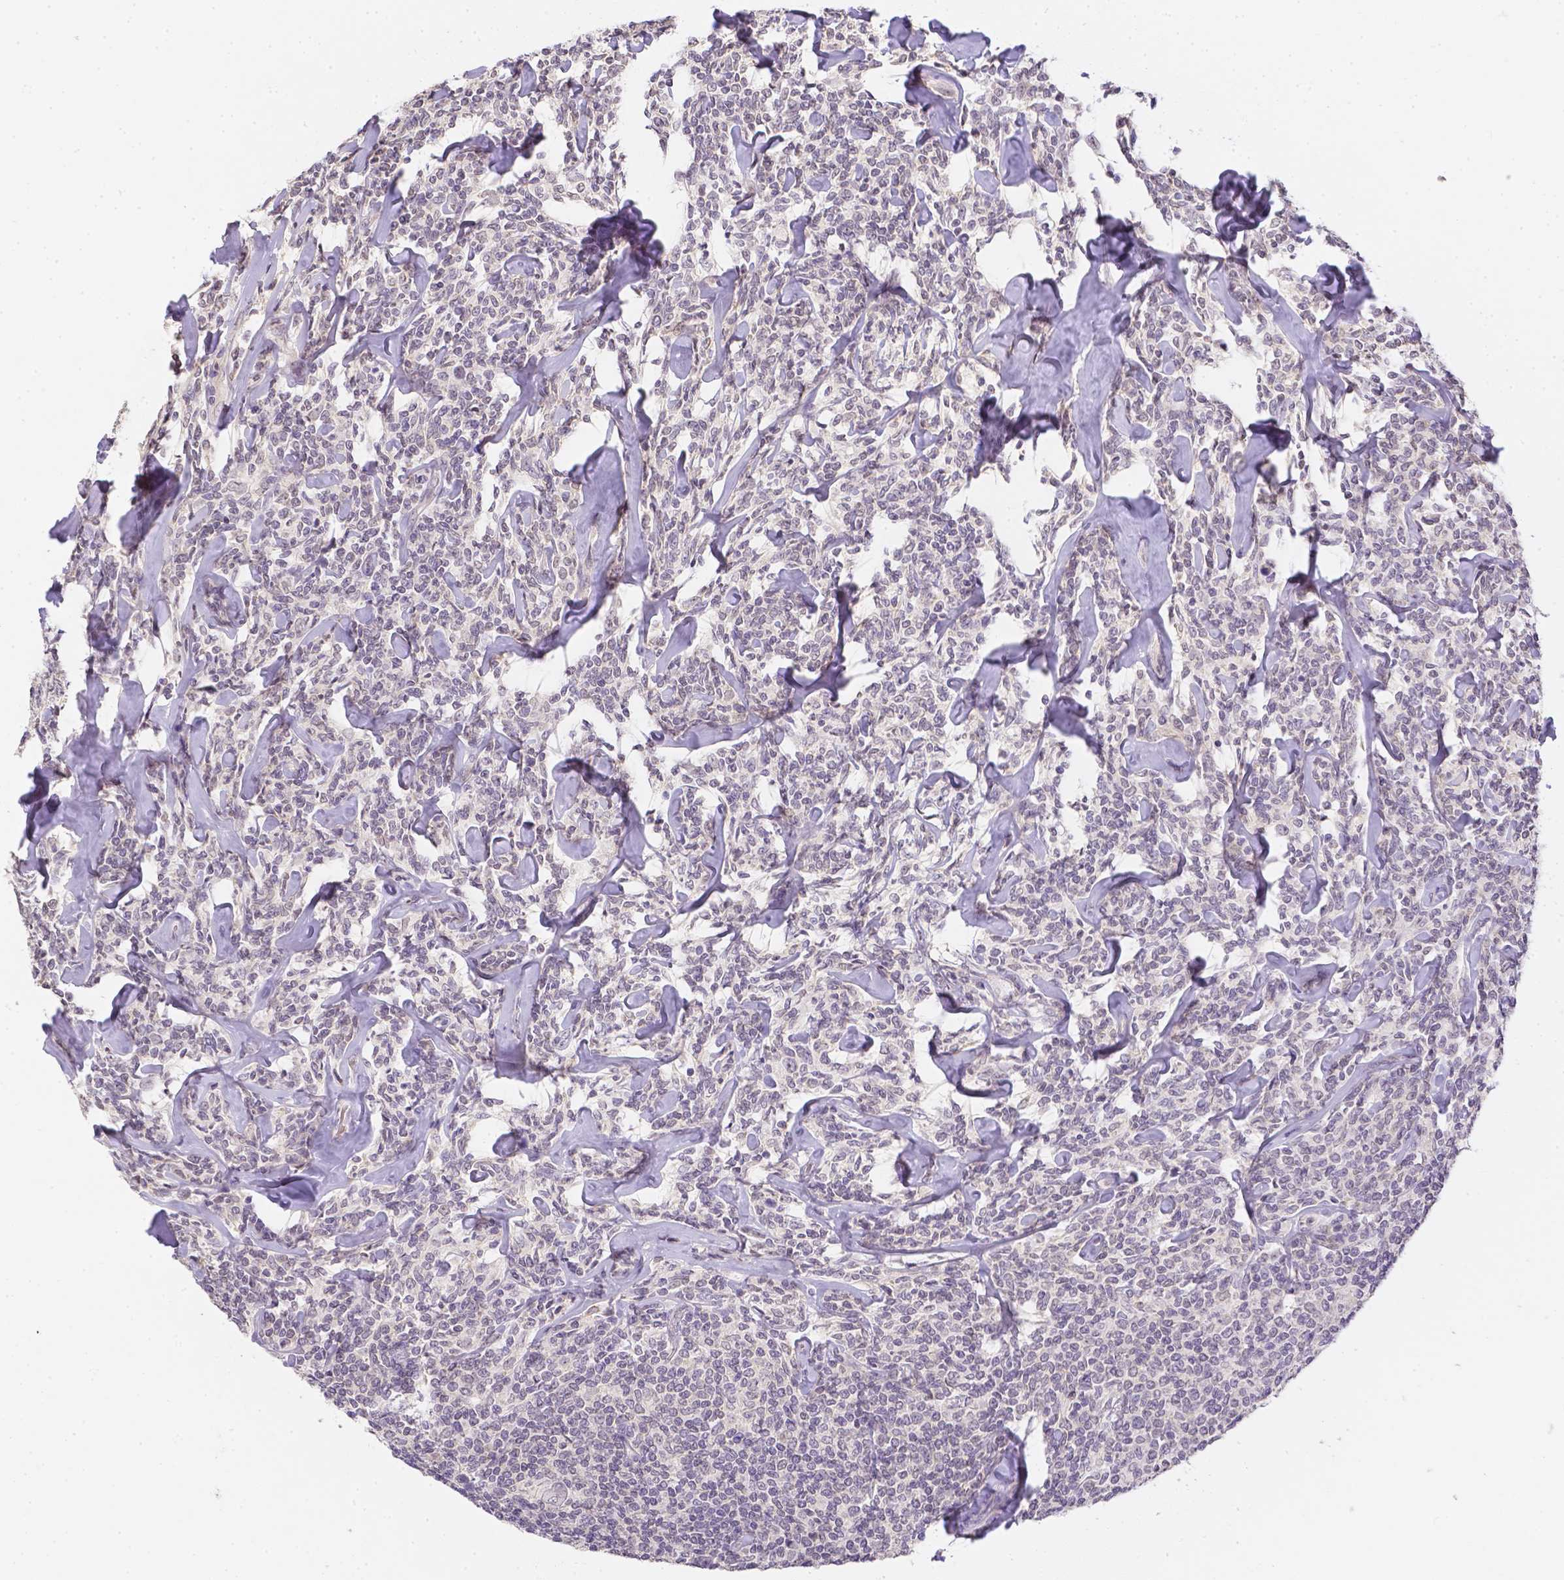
{"staining": {"intensity": "negative", "quantity": "none", "location": "none"}, "tissue": "lymphoma", "cell_type": "Tumor cells", "image_type": "cancer", "snomed": [{"axis": "morphology", "description": "Malignant lymphoma, non-Hodgkin's type, Low grade"}, {"axis": "topography", "description": "Lymph node"}], "caption": "An immunohistochemistry image of malignant lymphoma, non-Hodgkin's type (low-grade) is shown. There is no staining in tumor cells of malignant lymphoma, non-Hodgkin's type (low-grade). The staining is performed using DAB brown chromogen with nuclei counter-stained in using hematoxylin.", "gene": "ZNF280B", "patient": {"sex": "female", "age": 56}}